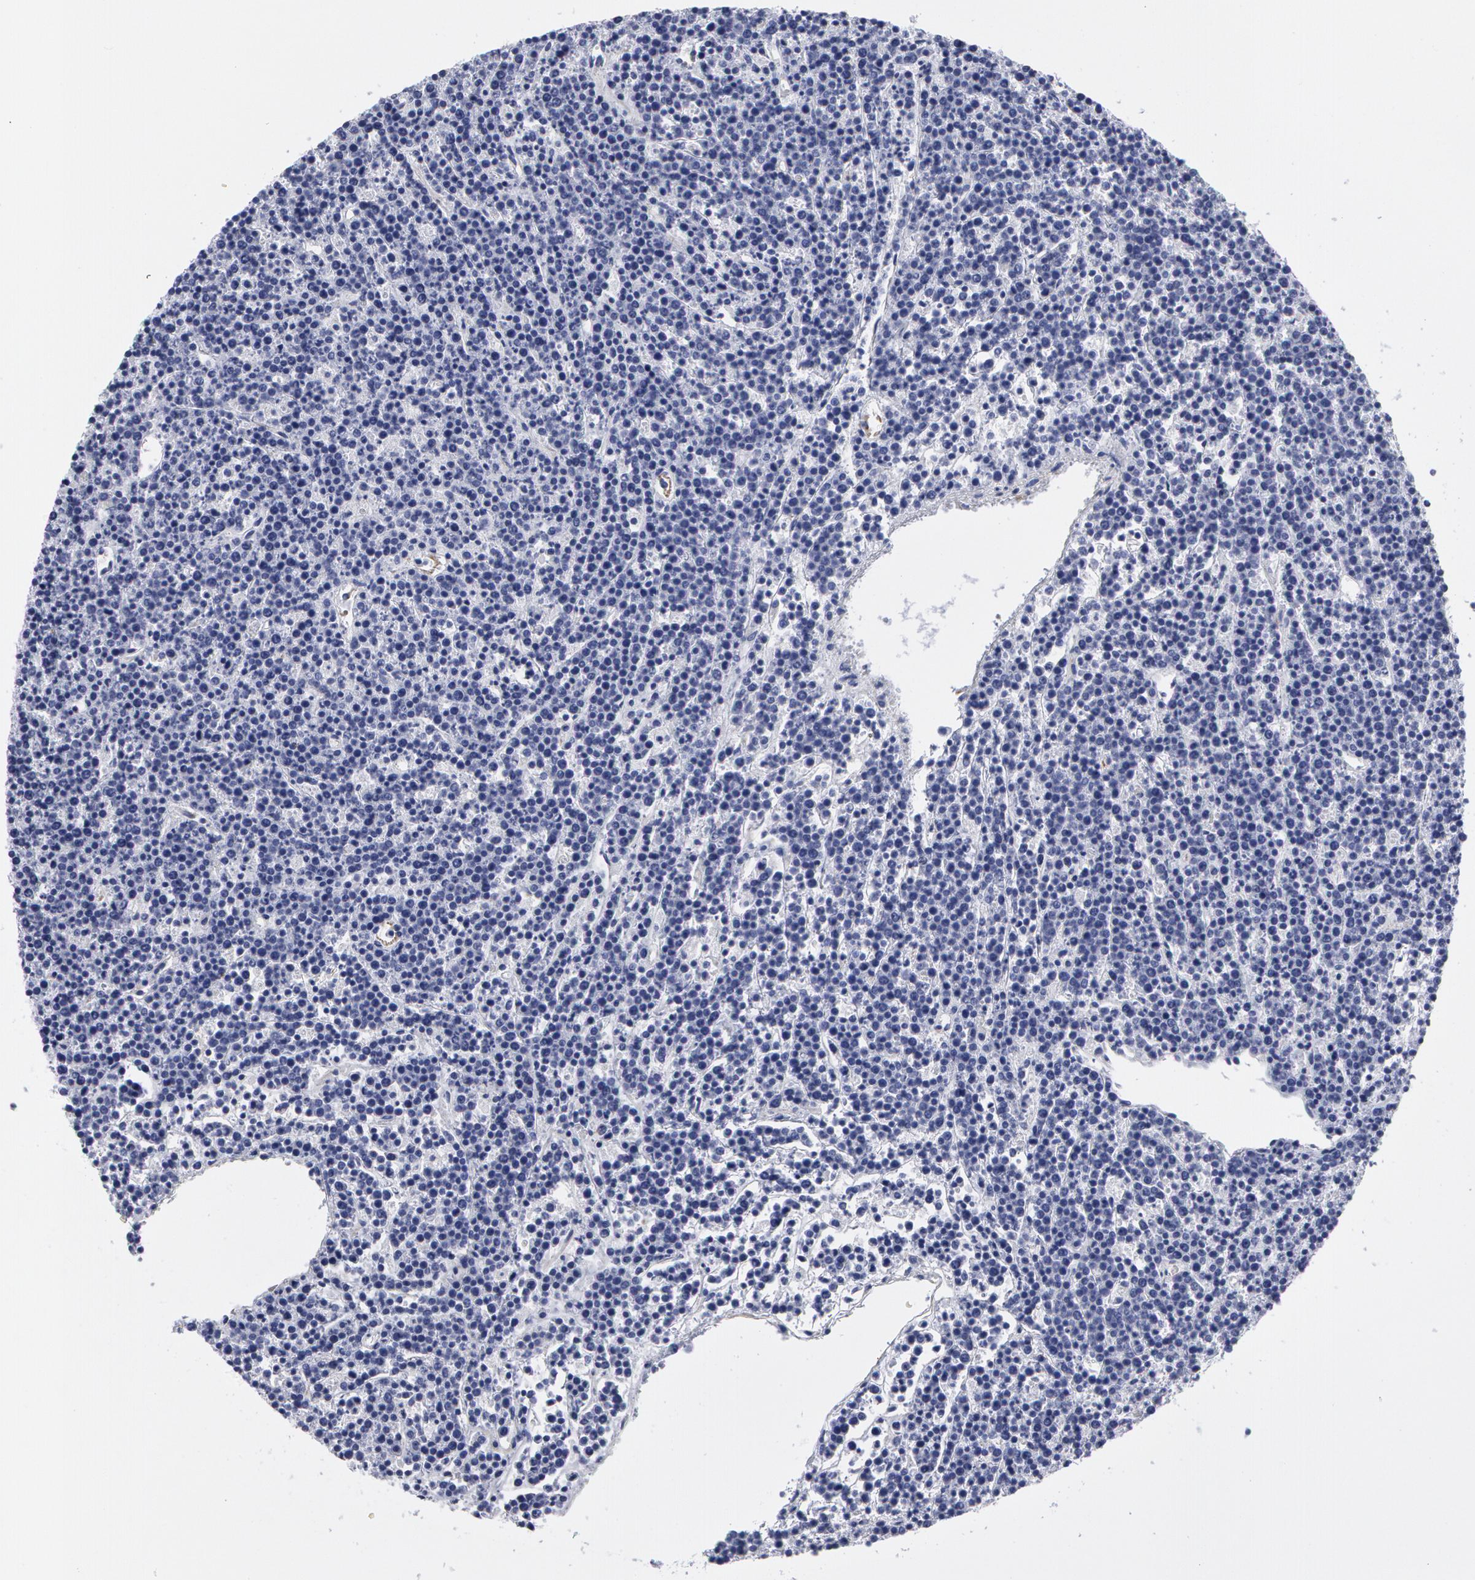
{"staining": {"intensity": "negative", "quantity": "none", "location": "none"}, "tissue": "lymphoma", "cell_type": "Tumor cells", "image_type": "cancer", "snomed": [{"axis": "morphology", "description": "Malignant lymphoma, non-Hodgkin's type, High grade"}, {"axis": "topography", "description": "Ovary"}], "caption": "Lymphoma was stained to show a protein in brown. There is no significant expression in tumor cells.", "gene": "SMC1B", "patient": {"sex": "female", "age": 56}}